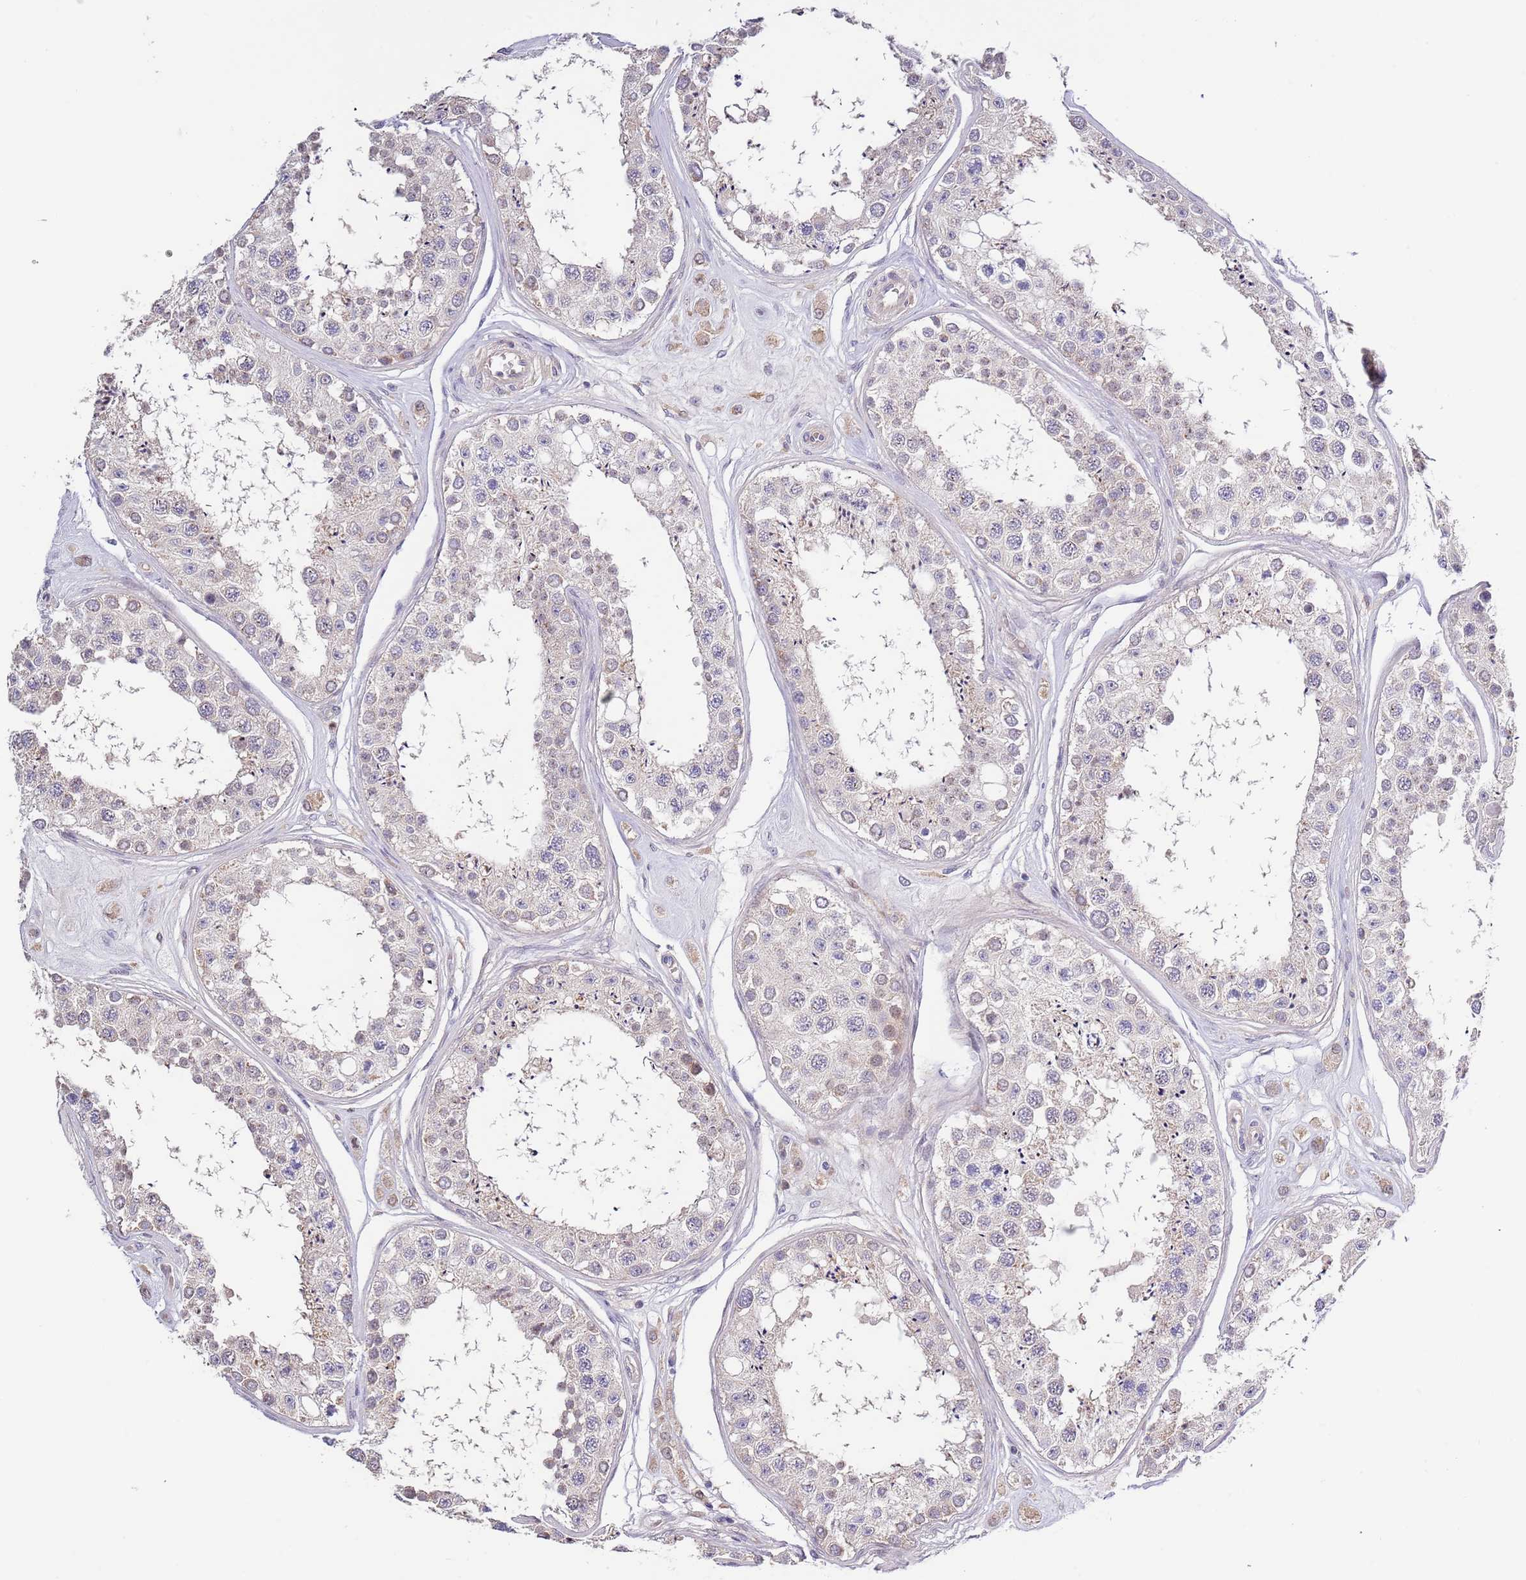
{"staining": {"intensity": "weak", "quantity": "<25%", "location": "cytoplasmic/membranous"}, "tissue": "testis", "cell_type": "Cells in seminiferous ducts", "image_type": "normal", "snomed": [{"axis": "morphology", "description": "Normal tissue, NOS"}, {"axis": "topography", "description": "Testis"}], "caption": "The immunohistochemistry micrograph has no significant positivity in cells in seminiferous ducts of testis.", "gene": "LIPJ", "patient": {"sex": "male", "age": 25}}